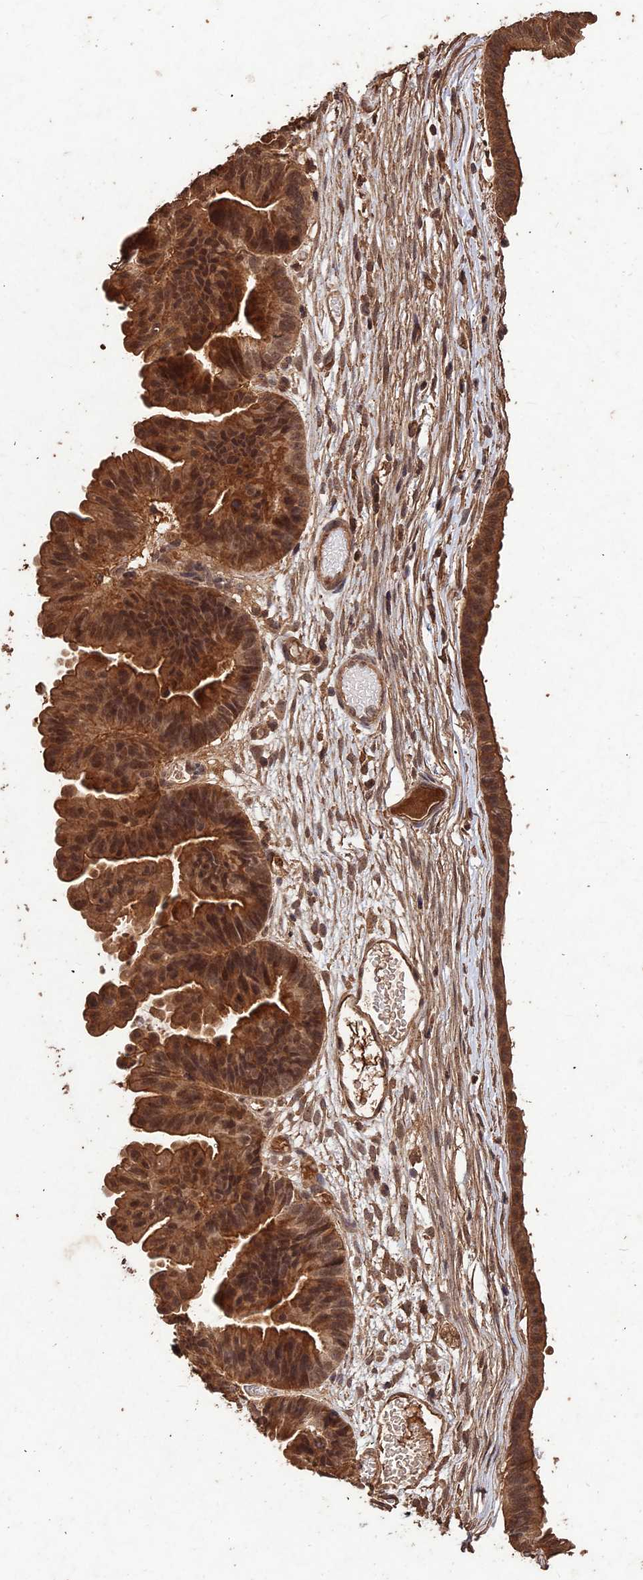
{"staining": {"intensity": "strong", "quantity": ">75%", "location": "cytoplasmic/membranous,nuclear"}, "tissue": "ovarian cancer", "cell_type": "Tumor cells", "image_type": "cancer", "snomed": [{"axis": "morphology", "description": "Cystadenocarcinoma, mucinous, NOS"}, {"axis": "topography", "description": "Ovary"}], "caption": "About >75% of tumor cells in ovarian cancer demonstrate strong cytoplasmic/membranous and nuclear protein staining as visualized by brown immunohistochemical staining.", "gene": "SYMPK", "patient": {"sex": "female", "age": 61}}